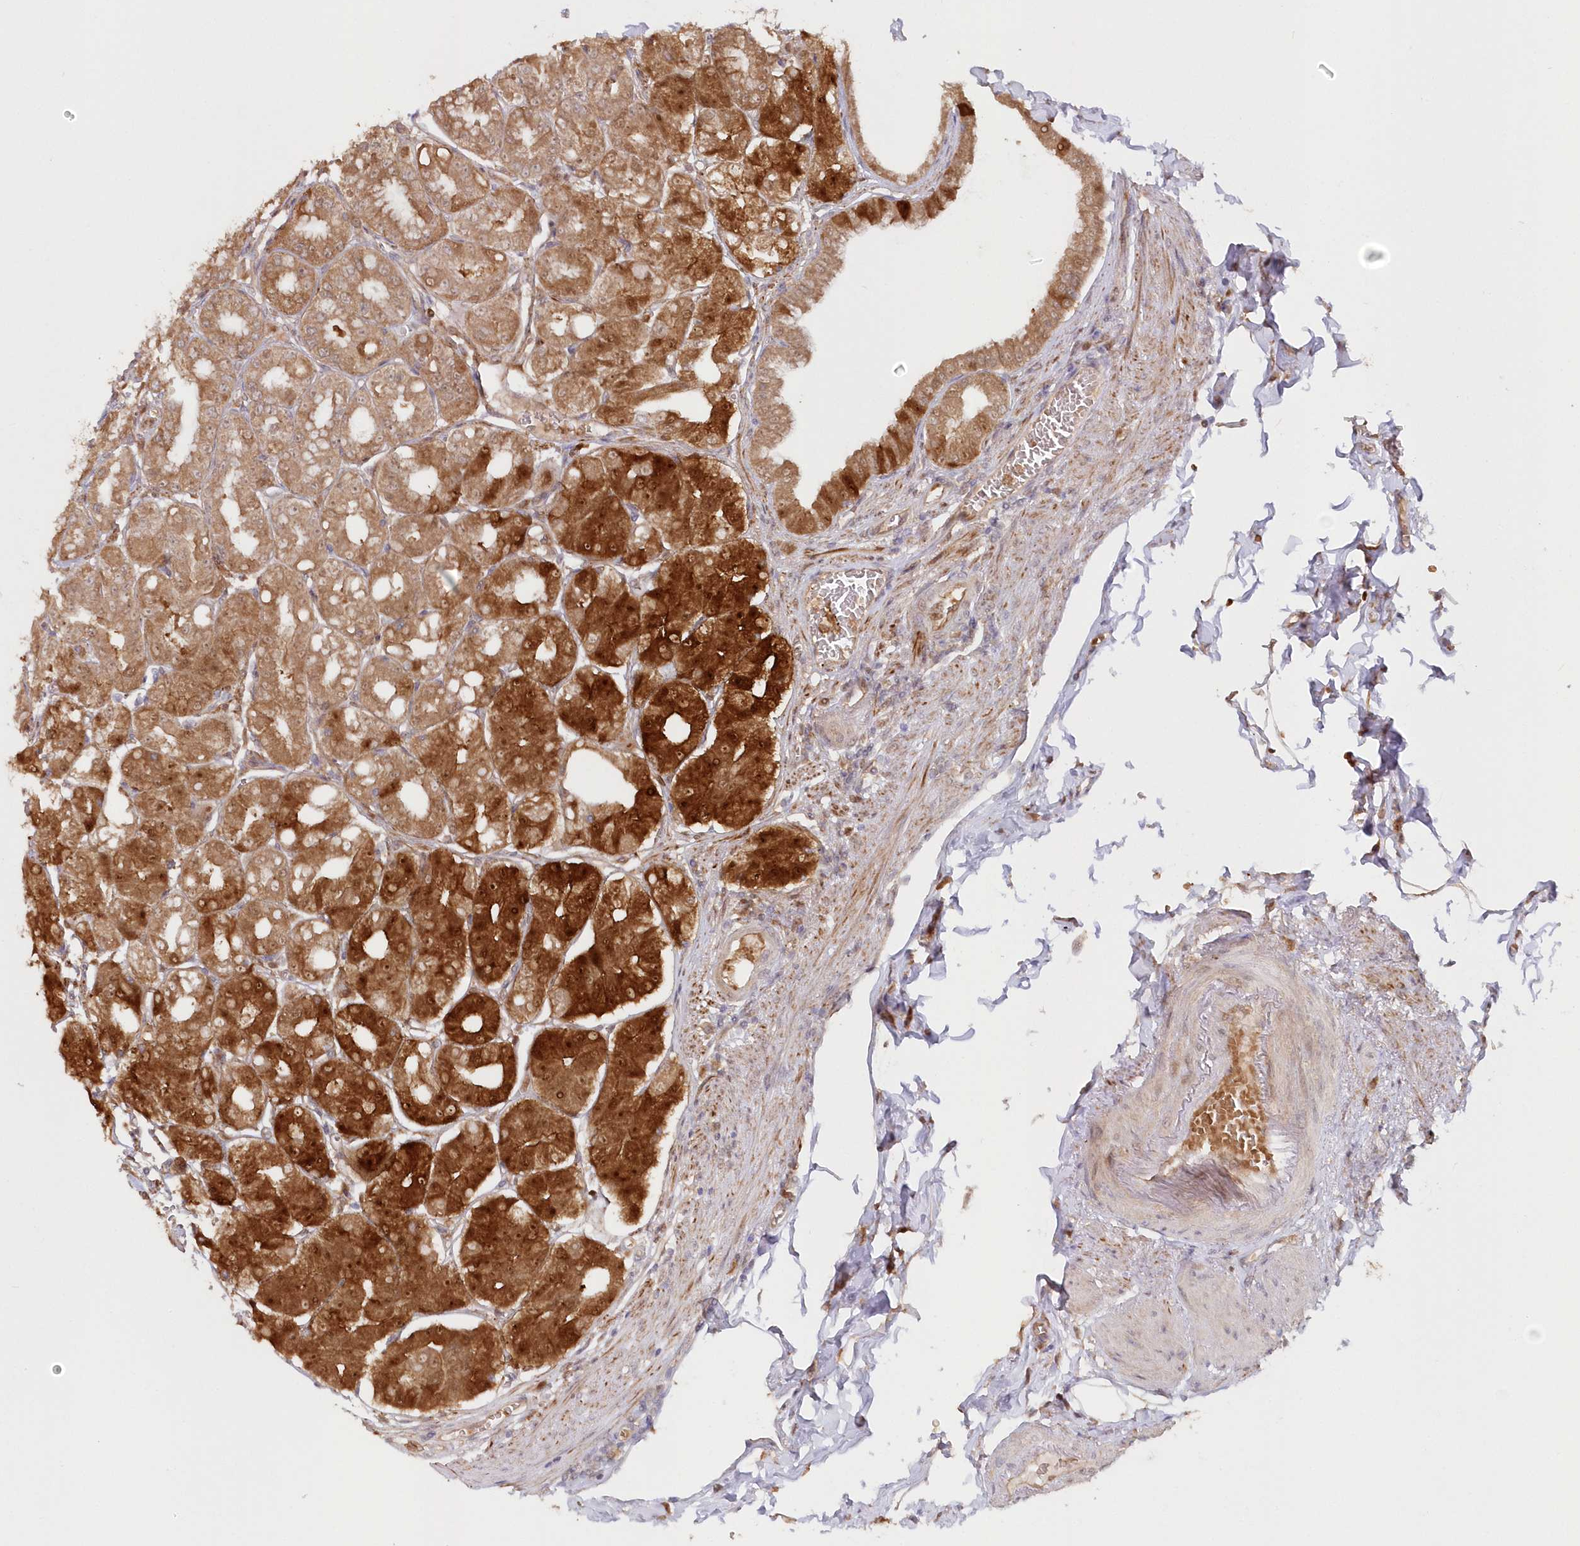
{"staining": {"intensity": "strong", "quantity": ">75%", "location": "cytoplasmic/membranous,nuclear"}, "tissue": "stomach", "cell_type": "Glandular cells", "image_type": "normal", "snomed": [{"axis": "morphology", "description": "Normal tissue, NOS"}, {"axis": "topography", "description": "Stomach, lower"}], "caption": "Protein expression analysis of unremarkable stomach reveals strong cytoplasmic/membranous,nuclear expression in about >75% of glandular cells. (DAB IHC, brown staining for protein, blue staining for nuclei).", "gene": "GBE1", "patient": {"sex": "male", "age": 71}}